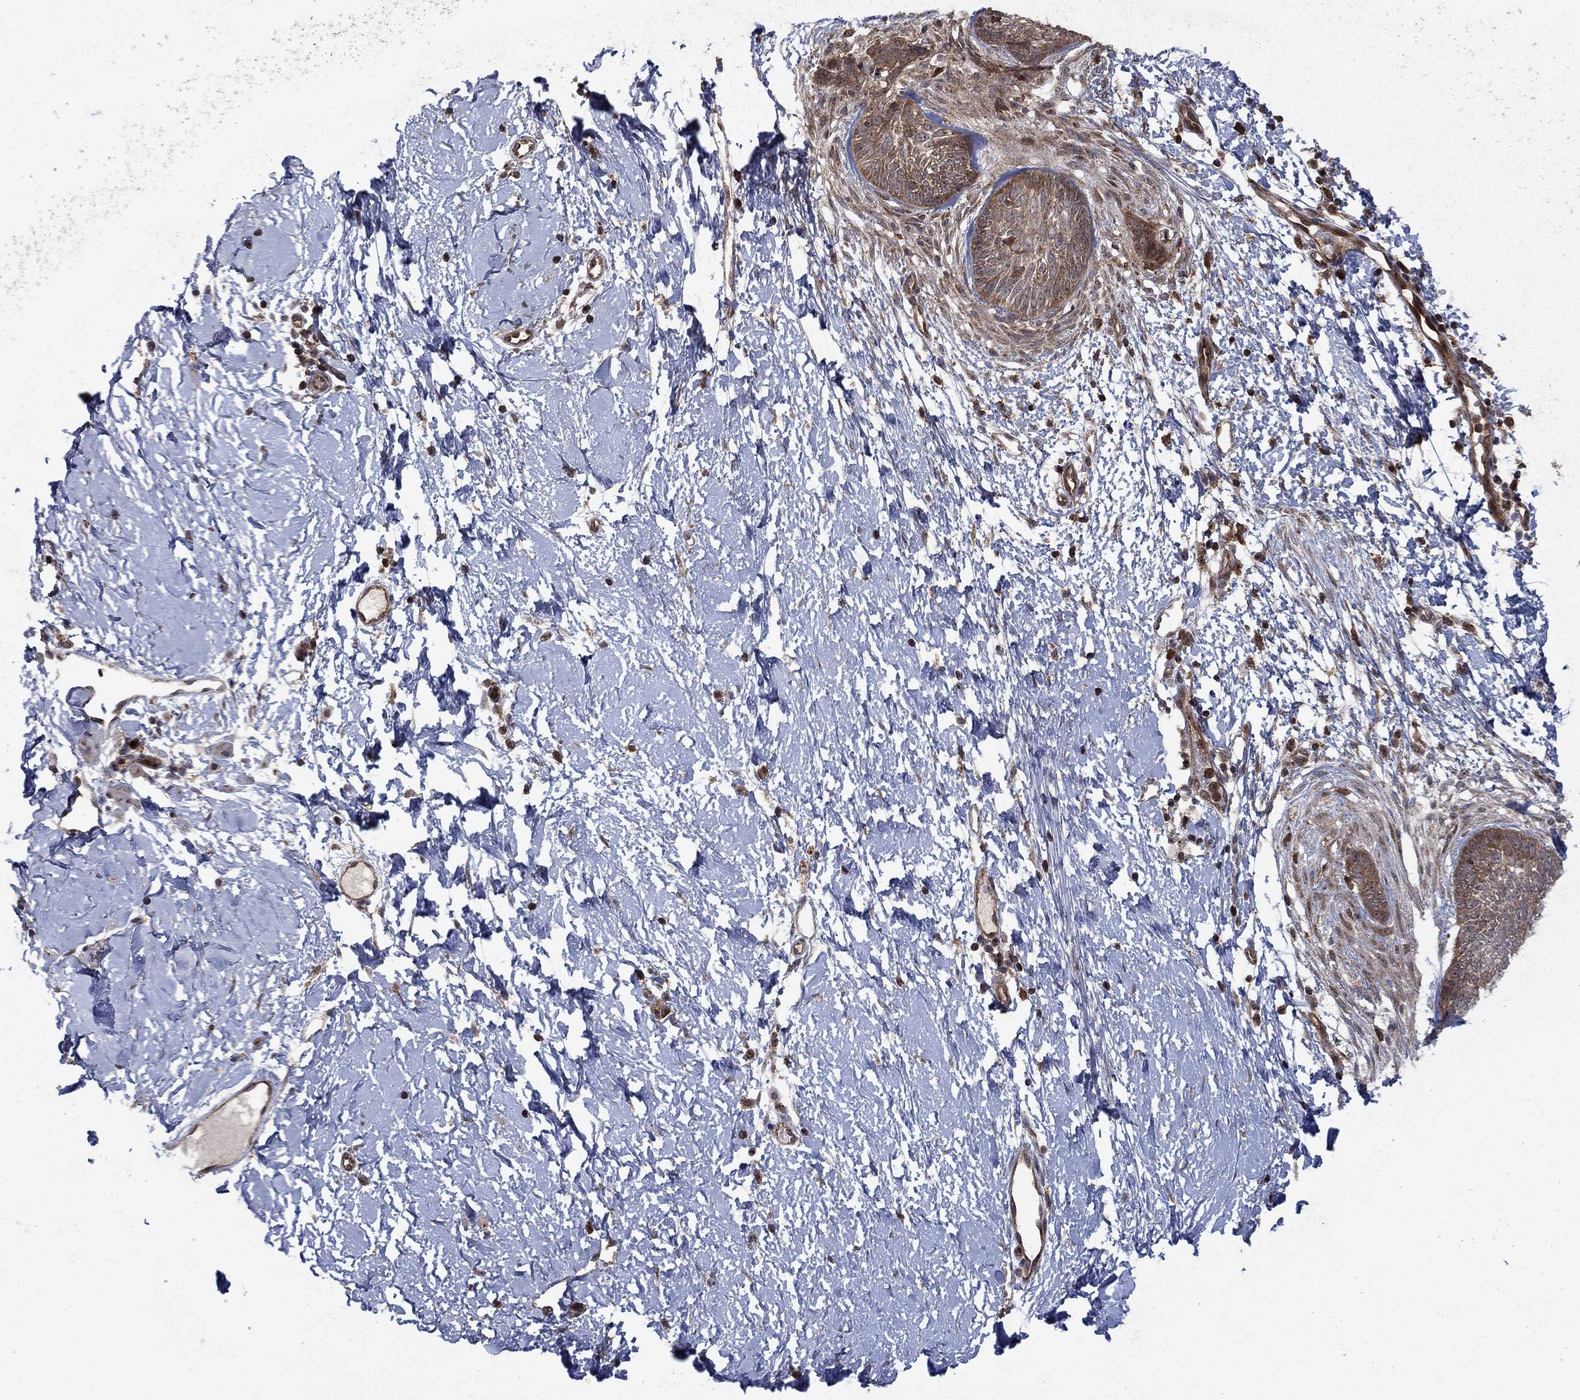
{"staining": {"intensity": "moderate", "quantity": ">75%", "location": "cytoplasmic/membranous"}, "tissue": "skin cancer", "cell_type": "Tumor cells", "image_type": "cancer", "snomed": [{"axis": "morphology", "description": "Normal tissue, NOS"}, {"axis": "morphology", "description": "Basal cell carcinoma"}, {"axis": "topography", "description": "Skin"}], "caption": "DAB immunohistochemical staining of human basal cell carcinoma (skin) shows moderate cytoplasmic/membranous protein staining in approximately >75% of tumor cells.", "gene": "IFI35", "patient": {"sex": "male", "age": 84}}